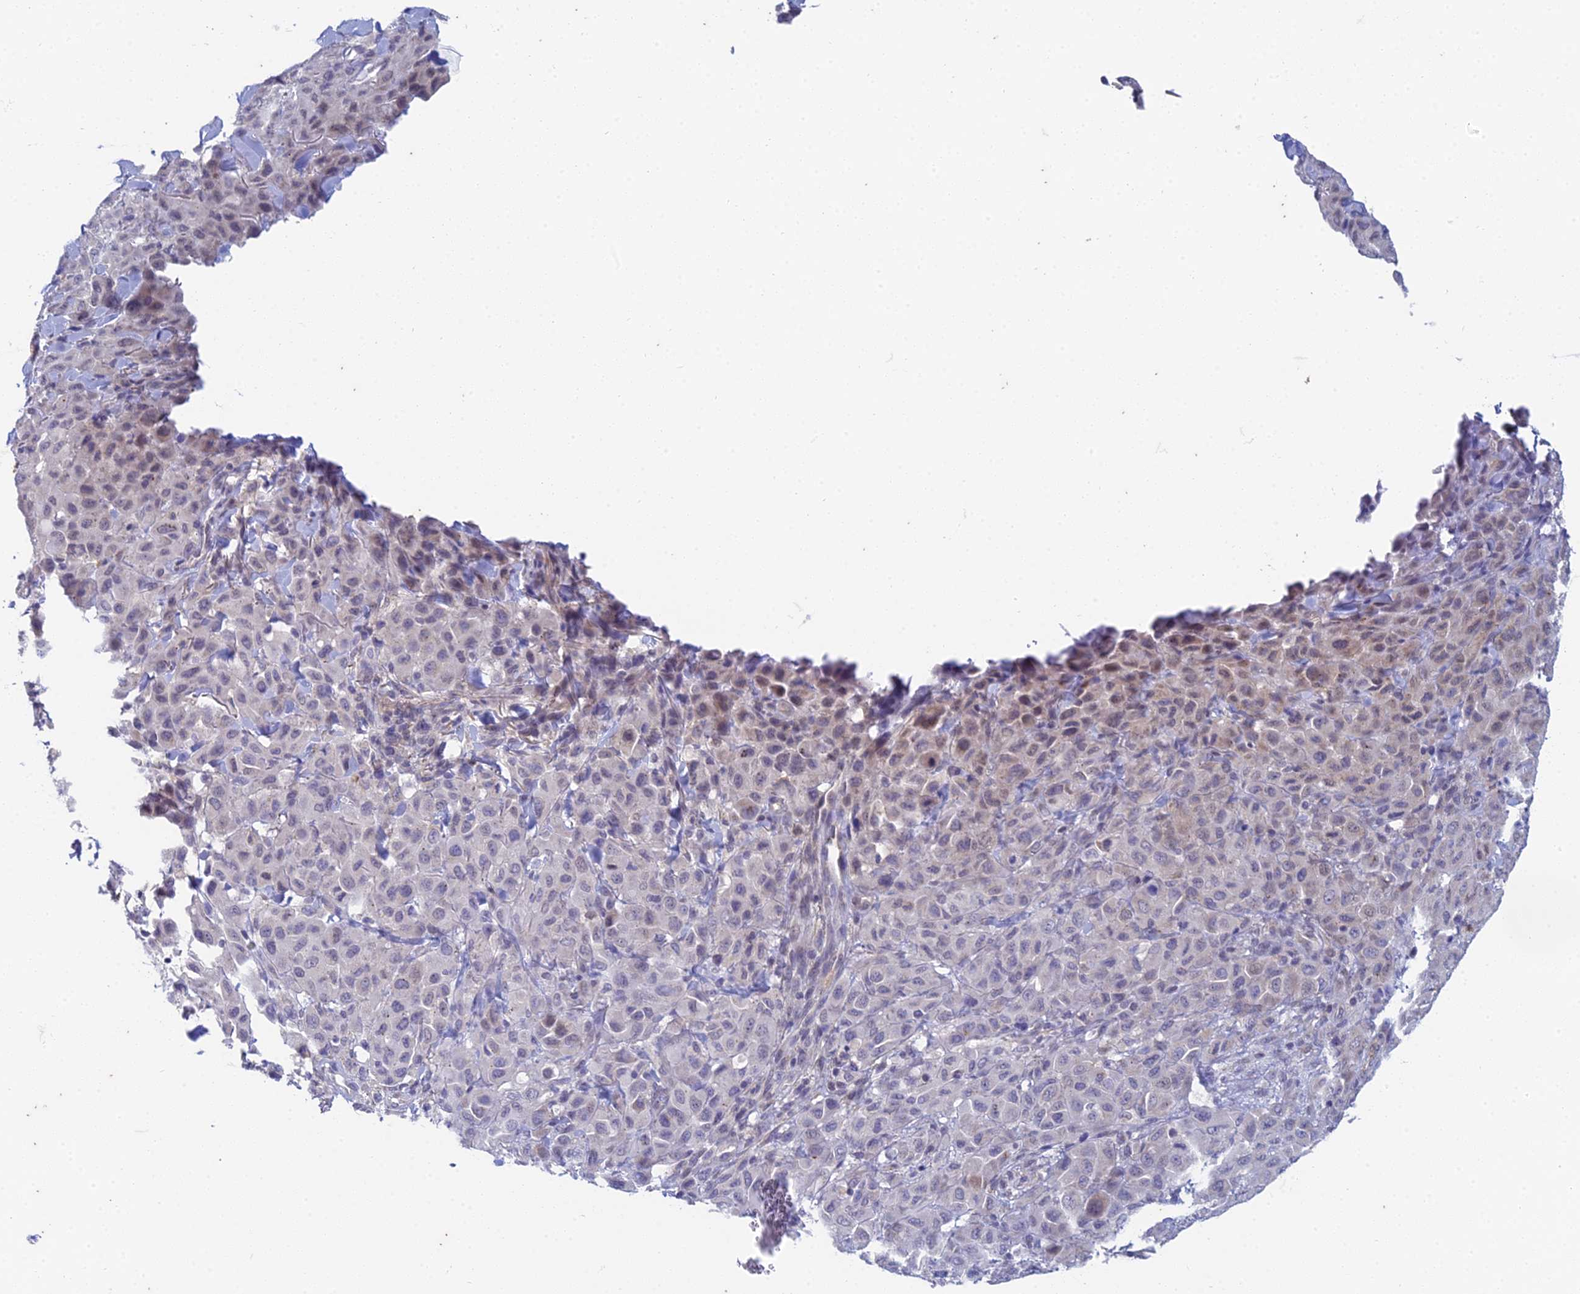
{"staining": {"intensity": "weak", "quantity": "<25%", "location": "cytoplasmic/membranous,nuclear"}, "tissue": "melanoma", "cell_type": "Tumor cells", "image_type": "cancer", "snomed": [{"axis": "morphology", "description": "Malignant melanoma, Metastatic site"}, {"axis": "topography", "description": "Skin"}], "caption": "Tumor cells are negative for protein expression in human melanoma.", "gene": "EEF2KMT", "patient": {"sex": "female", "age": 81}}